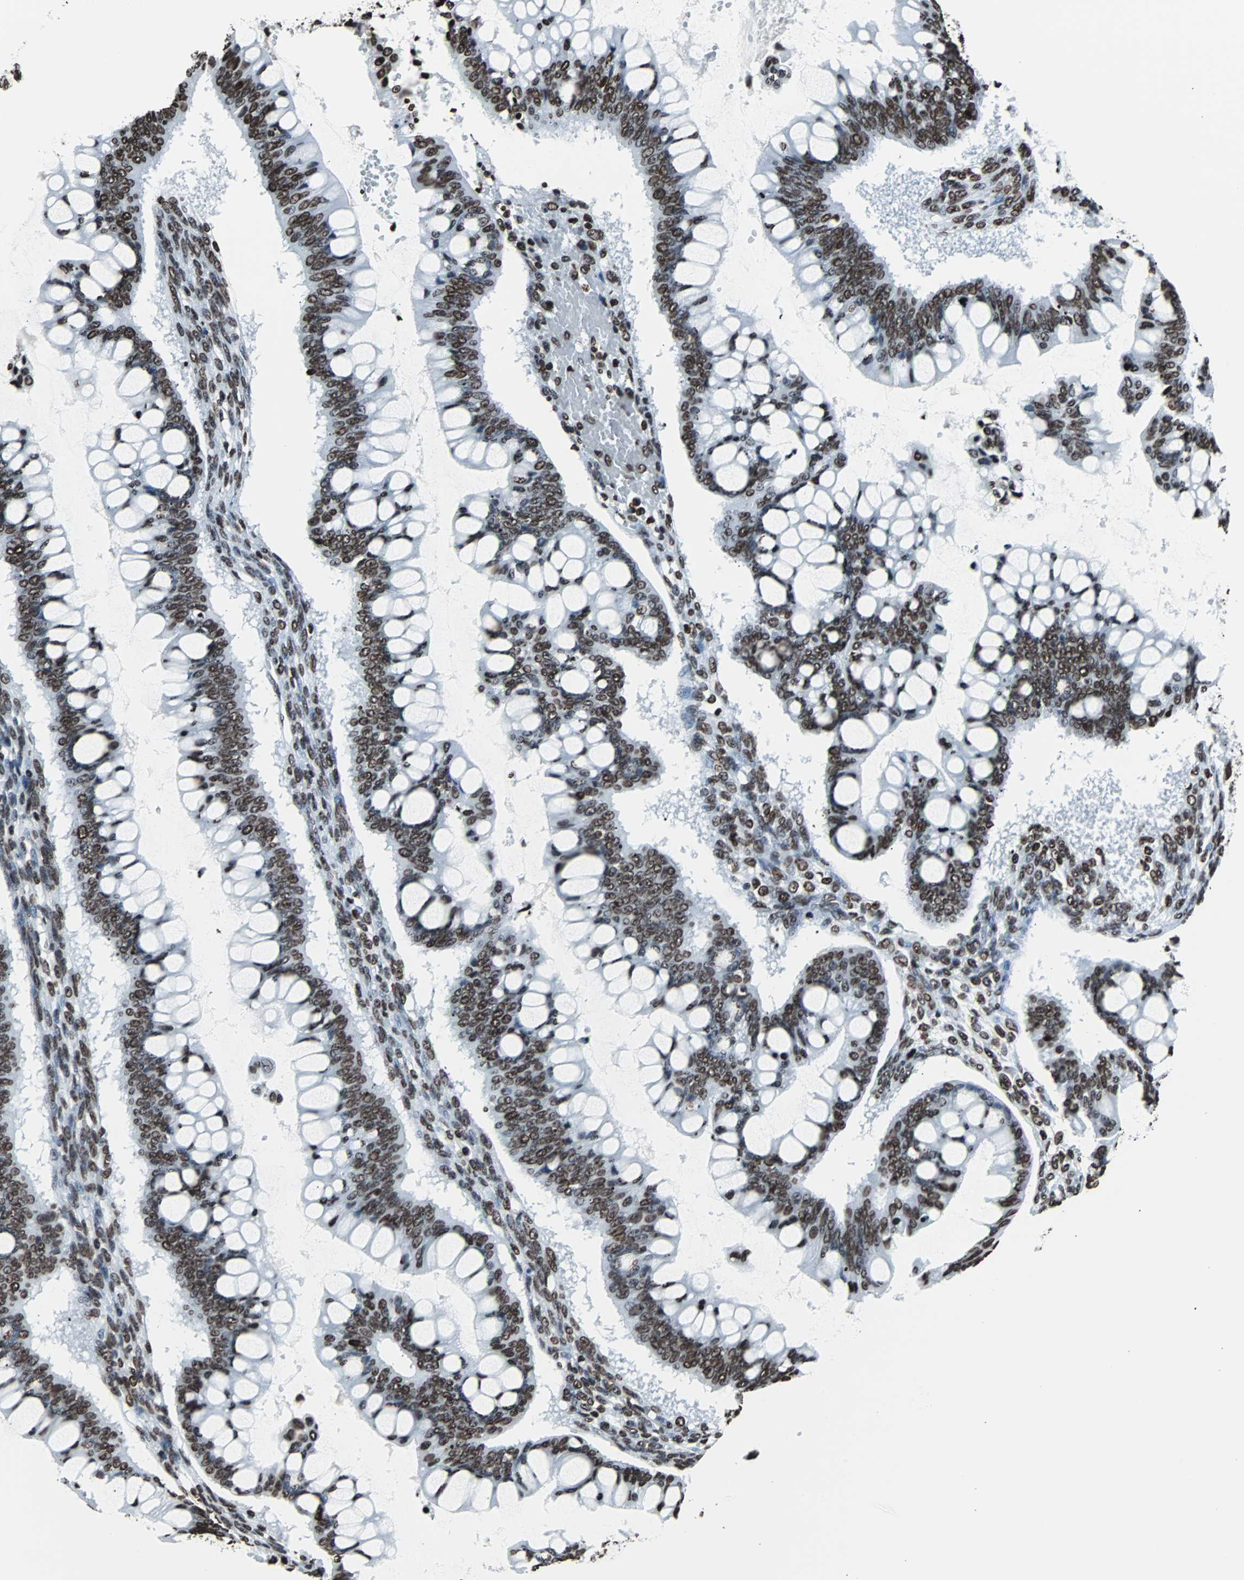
{"staining": {"intensity": "strong", "quantity": ">75%", "location": "nuclear"}, "tissue": "ovarian cancer", "cell_type": "Tumor cells", "image_type": "cancer", "snomed": [{"axis": "morphology", "description": "Cystadenocarcinoma, mucinous, NOS"}, {"axis": "topography", "description": "Ovary"}], "caption": "This is a micrograph of immunohistochemistry staining of mucinous cystadenocarcinoma (ovarian), which shows strong positivity in the nuclear of tumor cells.", "gene": "H2BC18", "patient": {"sex": "female", "age": 73}}